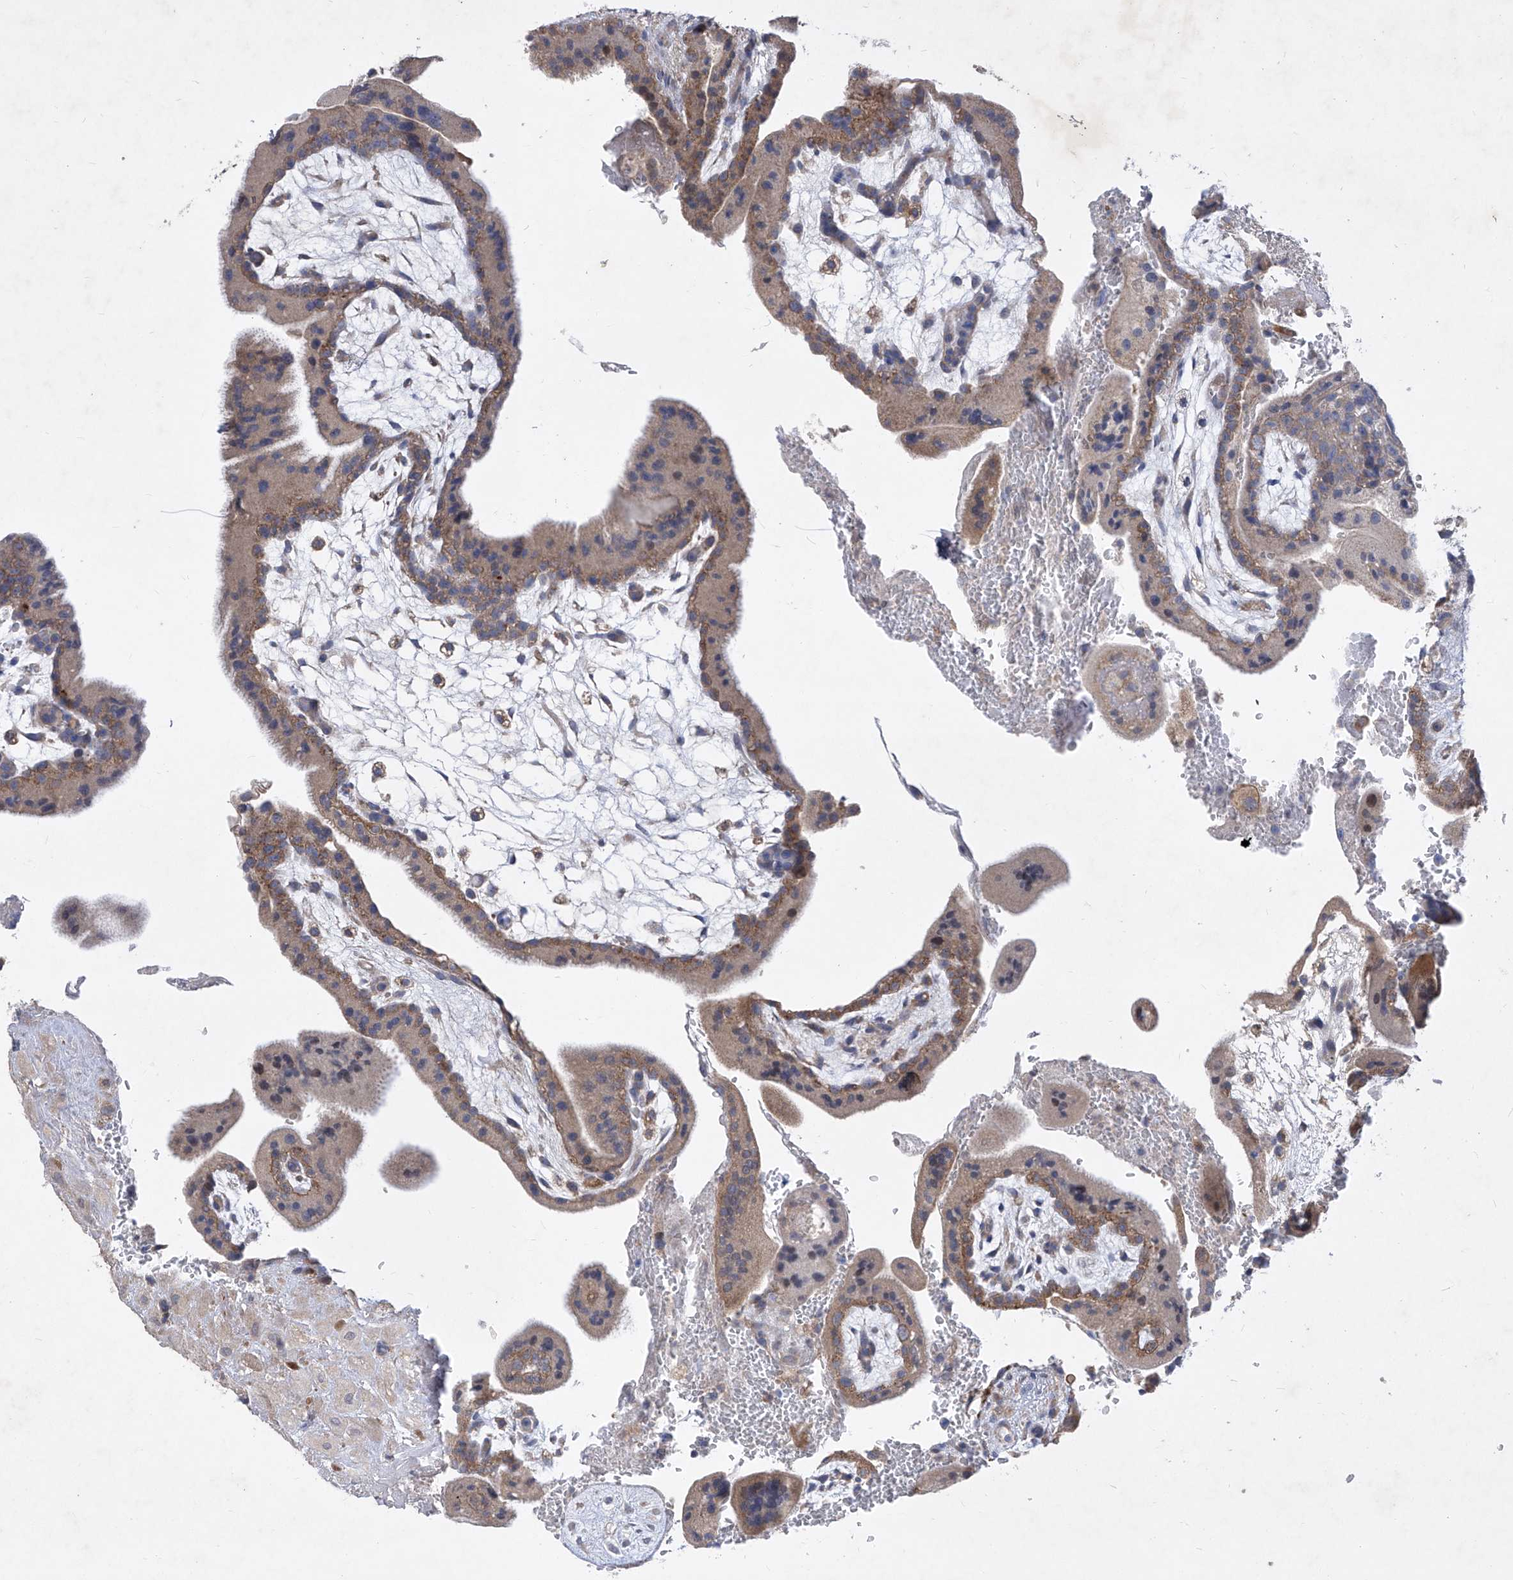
{"staining": {"intensity": "moderate", "quantity": "25%-75%", "location": "cytoplasmic/membranous"}, "tissue": "placenta", "cell_type": "Trophoblastic cells", "image_type": "normal", "snomed": [{"axis": "morphology", "description": "Normal tissue, NOS"}, {"axis": "topography", "description": "Placenta"}], "caption": "Human placenta stained for a protein (brown) reveals moderate cytoplasmic/membranous positive positivity in about 25%-75% of trophoblastic cells.", "gene": "COQ3", "patient": {"sex": "female", "age": 35}}